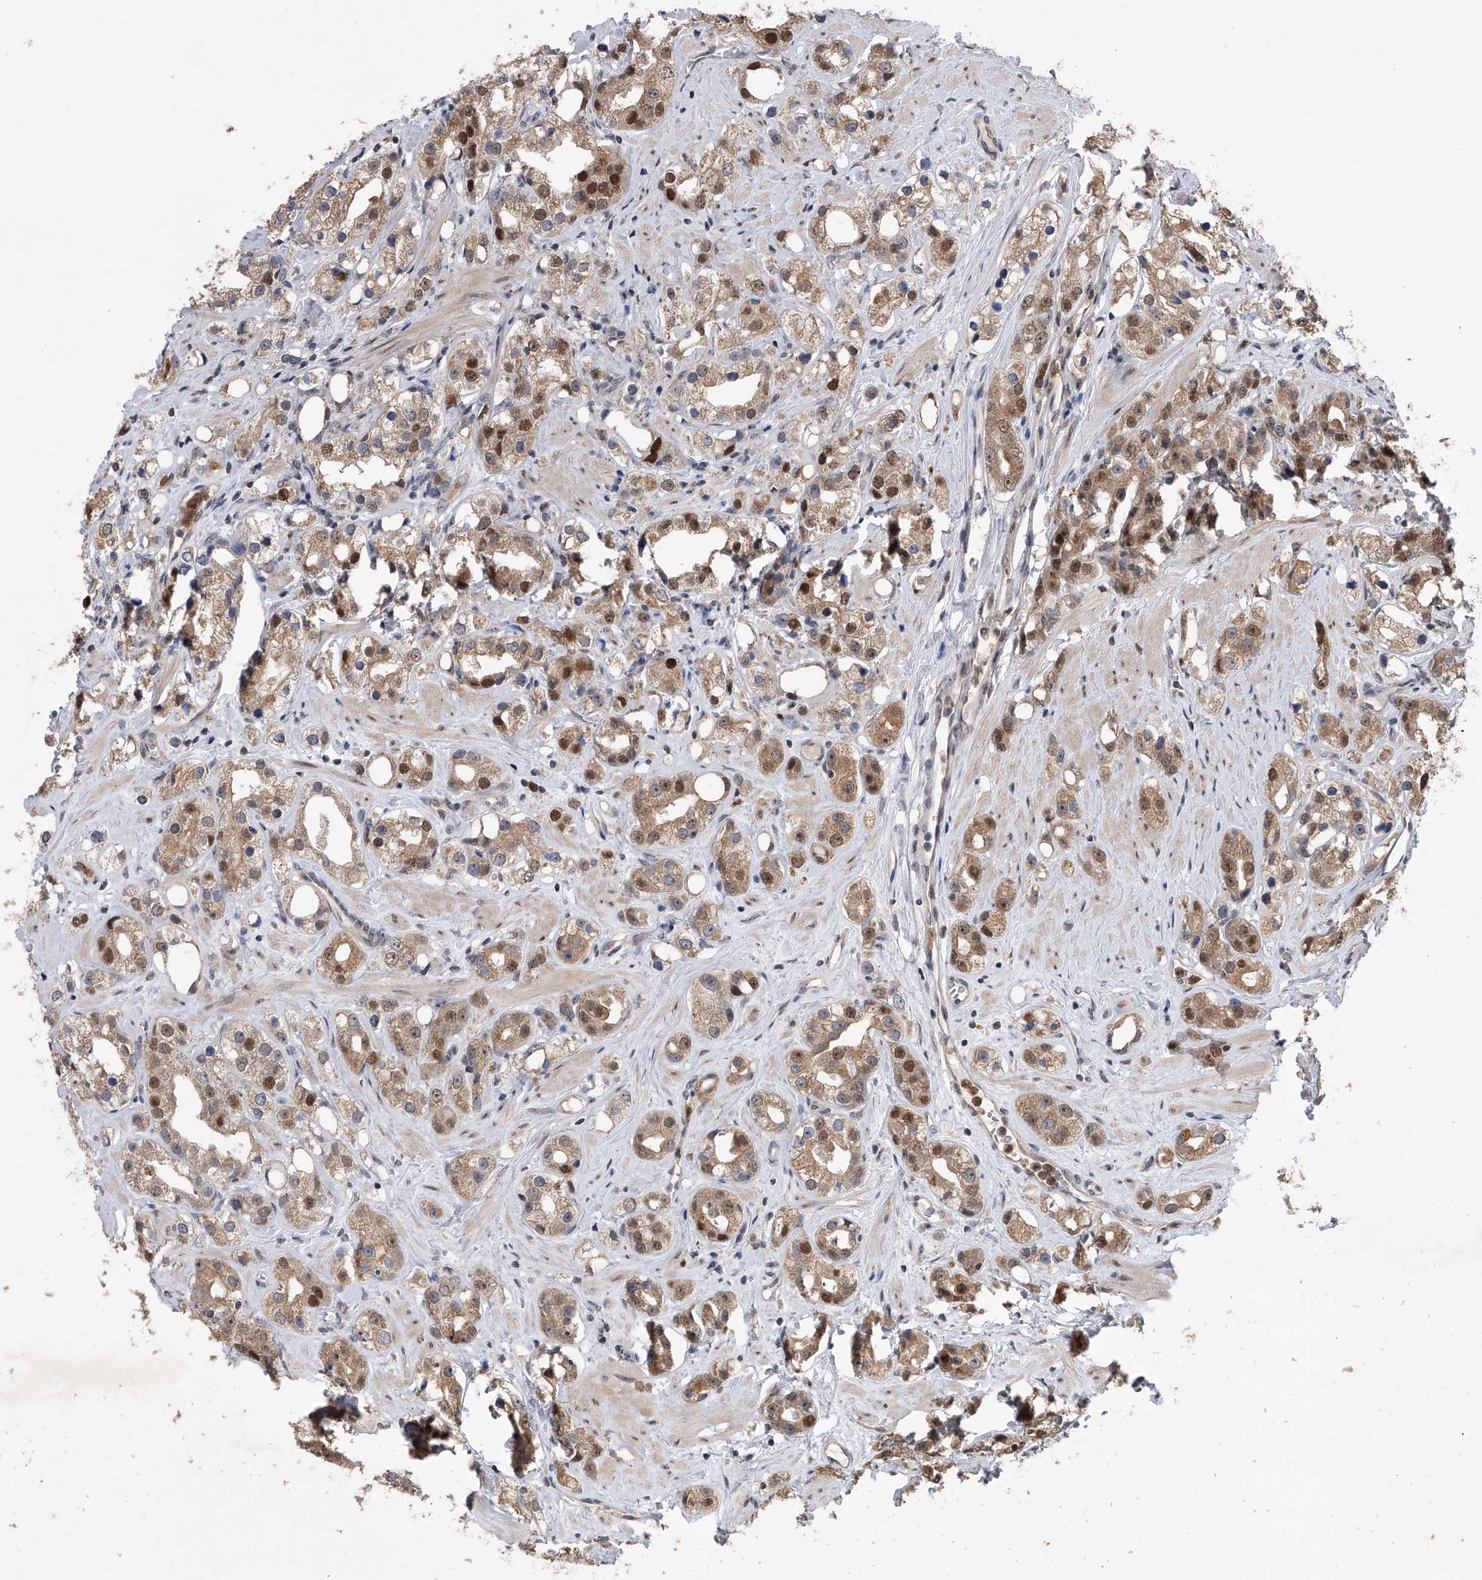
{"staining": {"intensity": "moderate", "quantity": ">75%", "location": "cytoplasmic/membranous,nuclear"}, "tissue": "prostate cancer", "cell_type": "Tumor cells", "image_type": "cancer", "snomed": [{"axis": "morphology", "description": "Adenocarcinoma, NOS"}, {"axis": "topography", "description": "Prostate"}], "caption": "Immunohistochemistry (IHC) (DAB) staining of prostate adenocarcinoma demonstrates moderate cytoplasmic/membranous and nuclear protein positivity in approximately >75% of tumor cells.", "gene": "BHLHE23", "patient": {"sex": "male", "age": 79}}